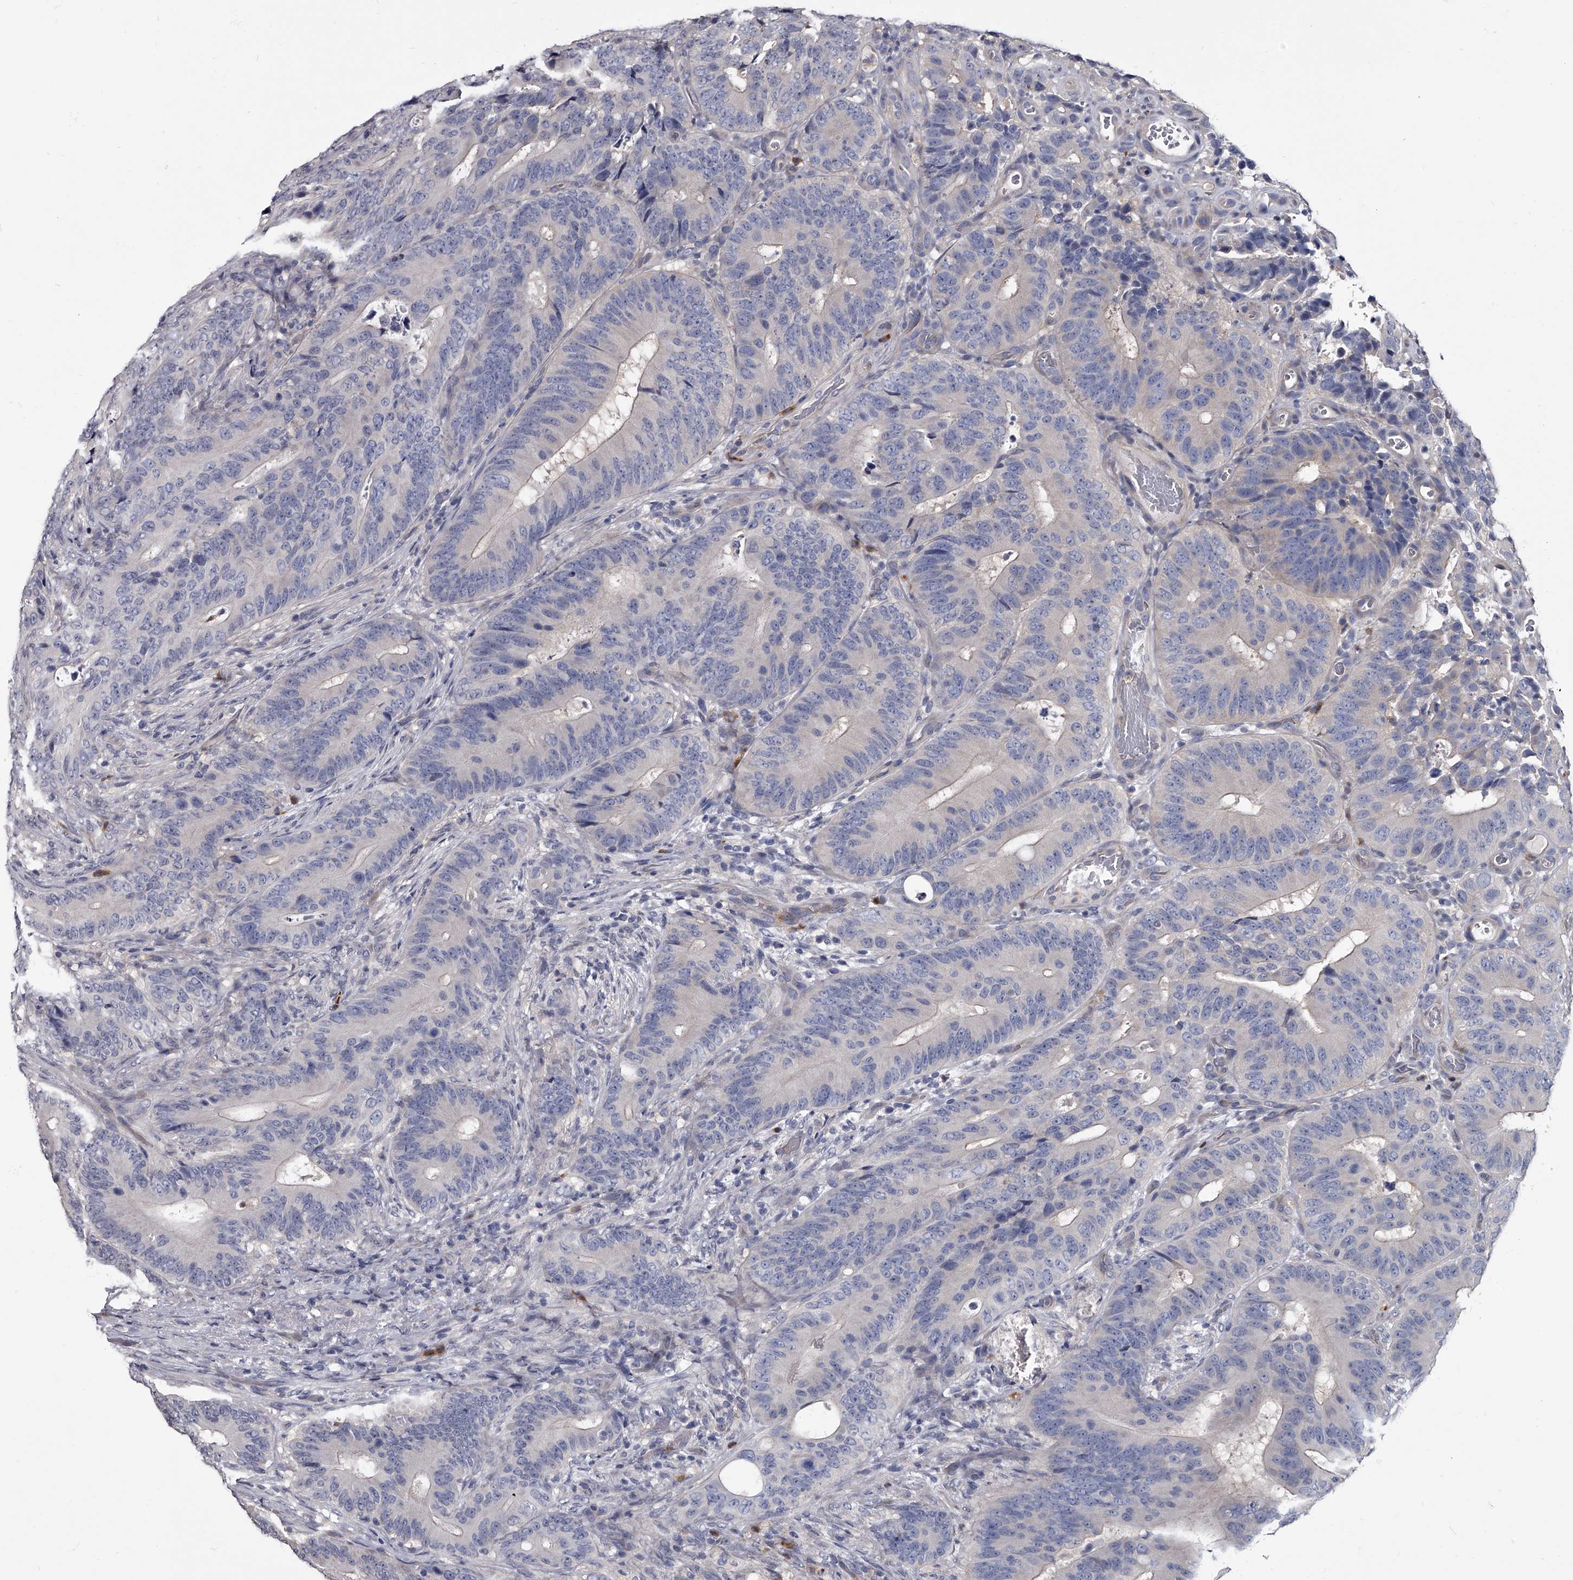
{"staining": {"intensity": "negative", "quantity": "none", "location": "none"}, "tissue": "colorectal cancer", "cell_type": "Tumor cells", "image_type": "cancer", "snomed": [{"axis": "morphology", "description": "Adenocarcinoma, NOS"}, {"axis": "topography", "description": "Colon"}], "caption": "The micrograph reveals no staining of tumor cells in colorectal cancer.", "gene": "GAPVD1", "patient": {"sex": "male", "age": 83}}